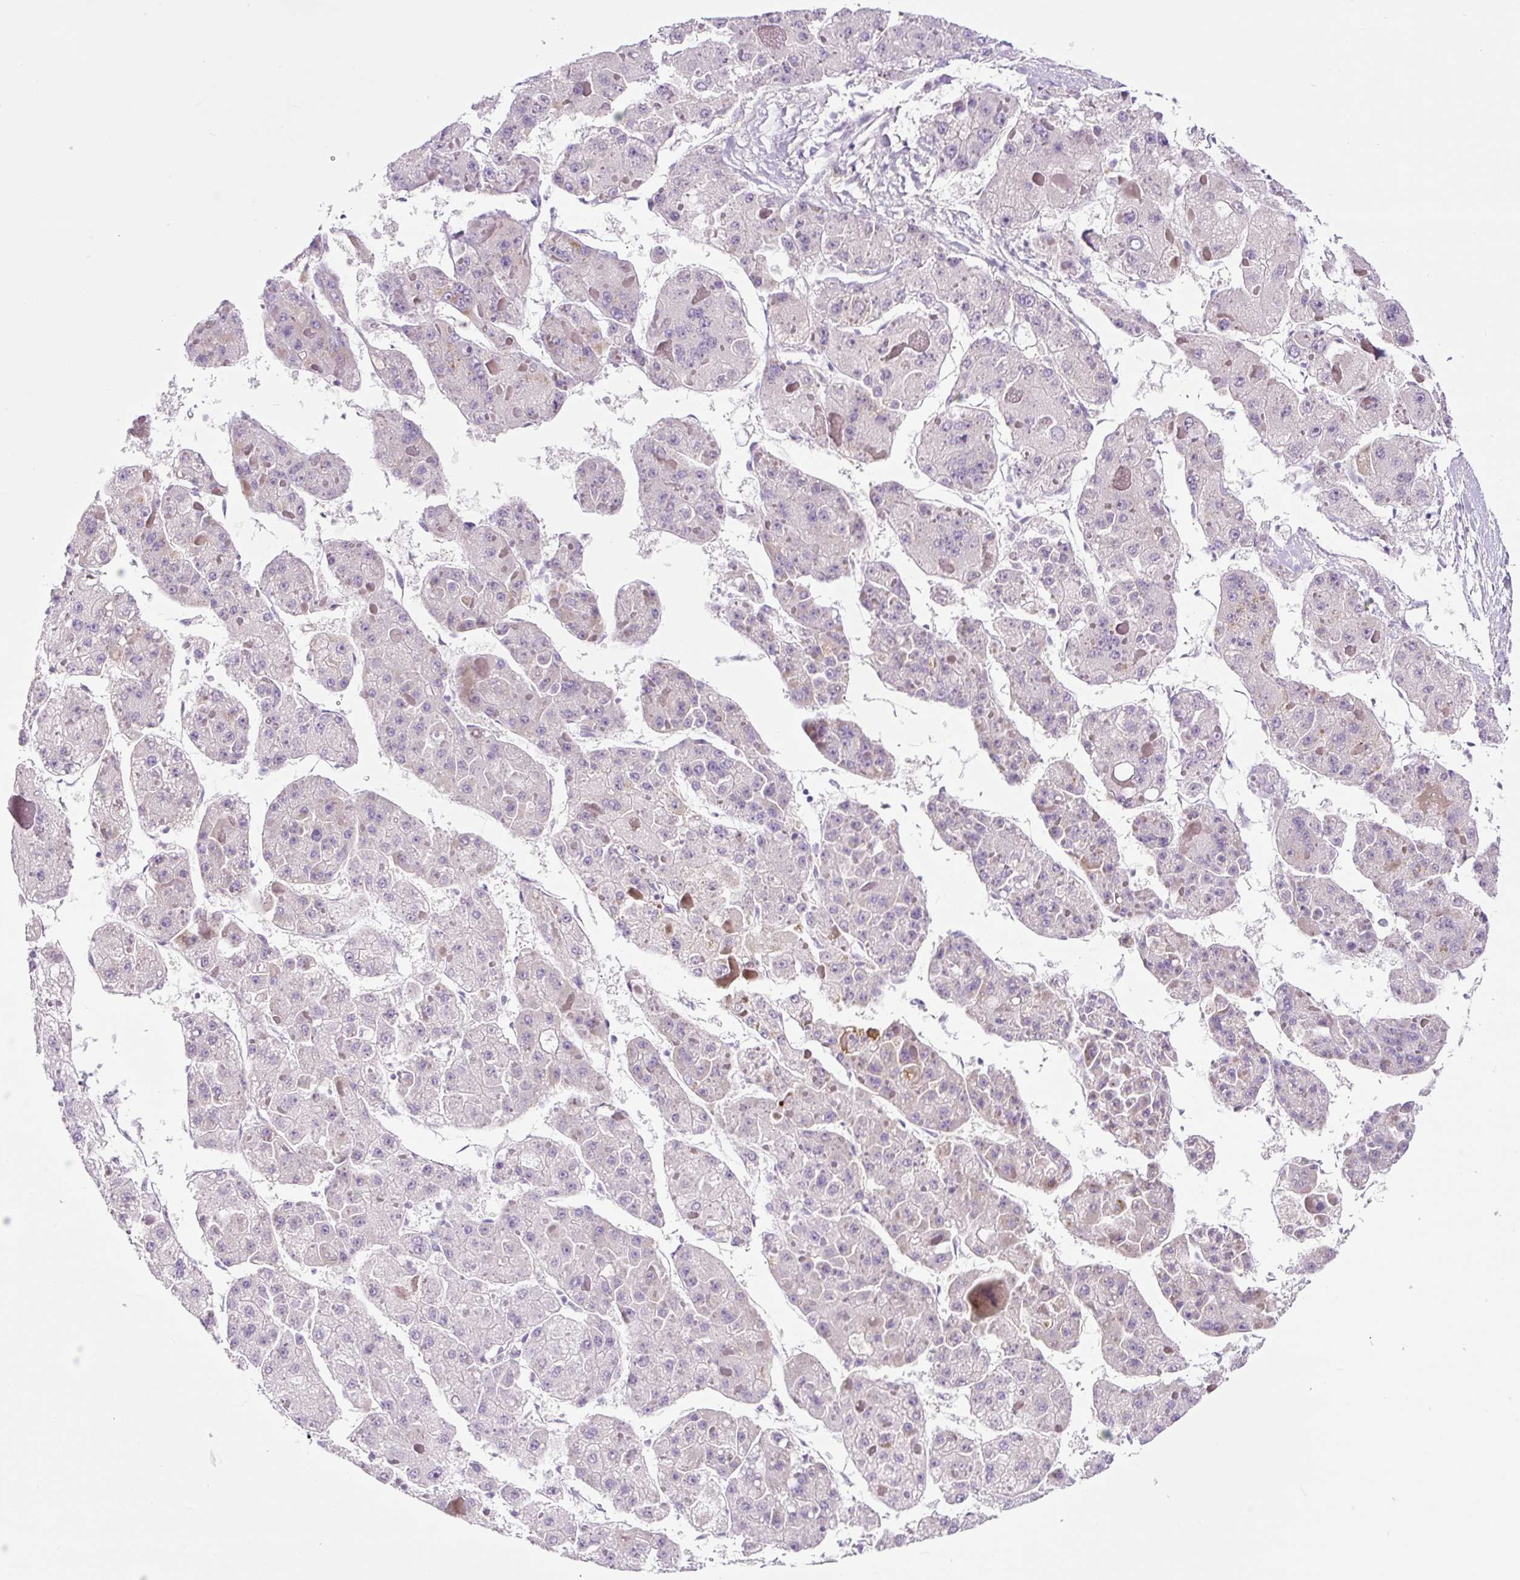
{"staining": {"intensity": "negative", "quantity": "none", "location": "none"}, "tissue": "liver cancer", "cell_type": "Tumor cells", "image_type": "cancer", "snomed": [{"axis": "morphology", "description": "Carcinoma, Hepatocellular, NOS"}, {"axis": "topography", "description": "Liver"}], "caption": "Hepatocellular carcinoma (liver) was stained to show a protein in brown. There is no significant staining in tumor cells. The staining is performed using DAB (3,3'-diaminobenzidine) brown chromogen with nuclei counter-stained in using hematoxylin.", "gene": "RNF212B", "patient": {"sex": "female", "age": 73}}